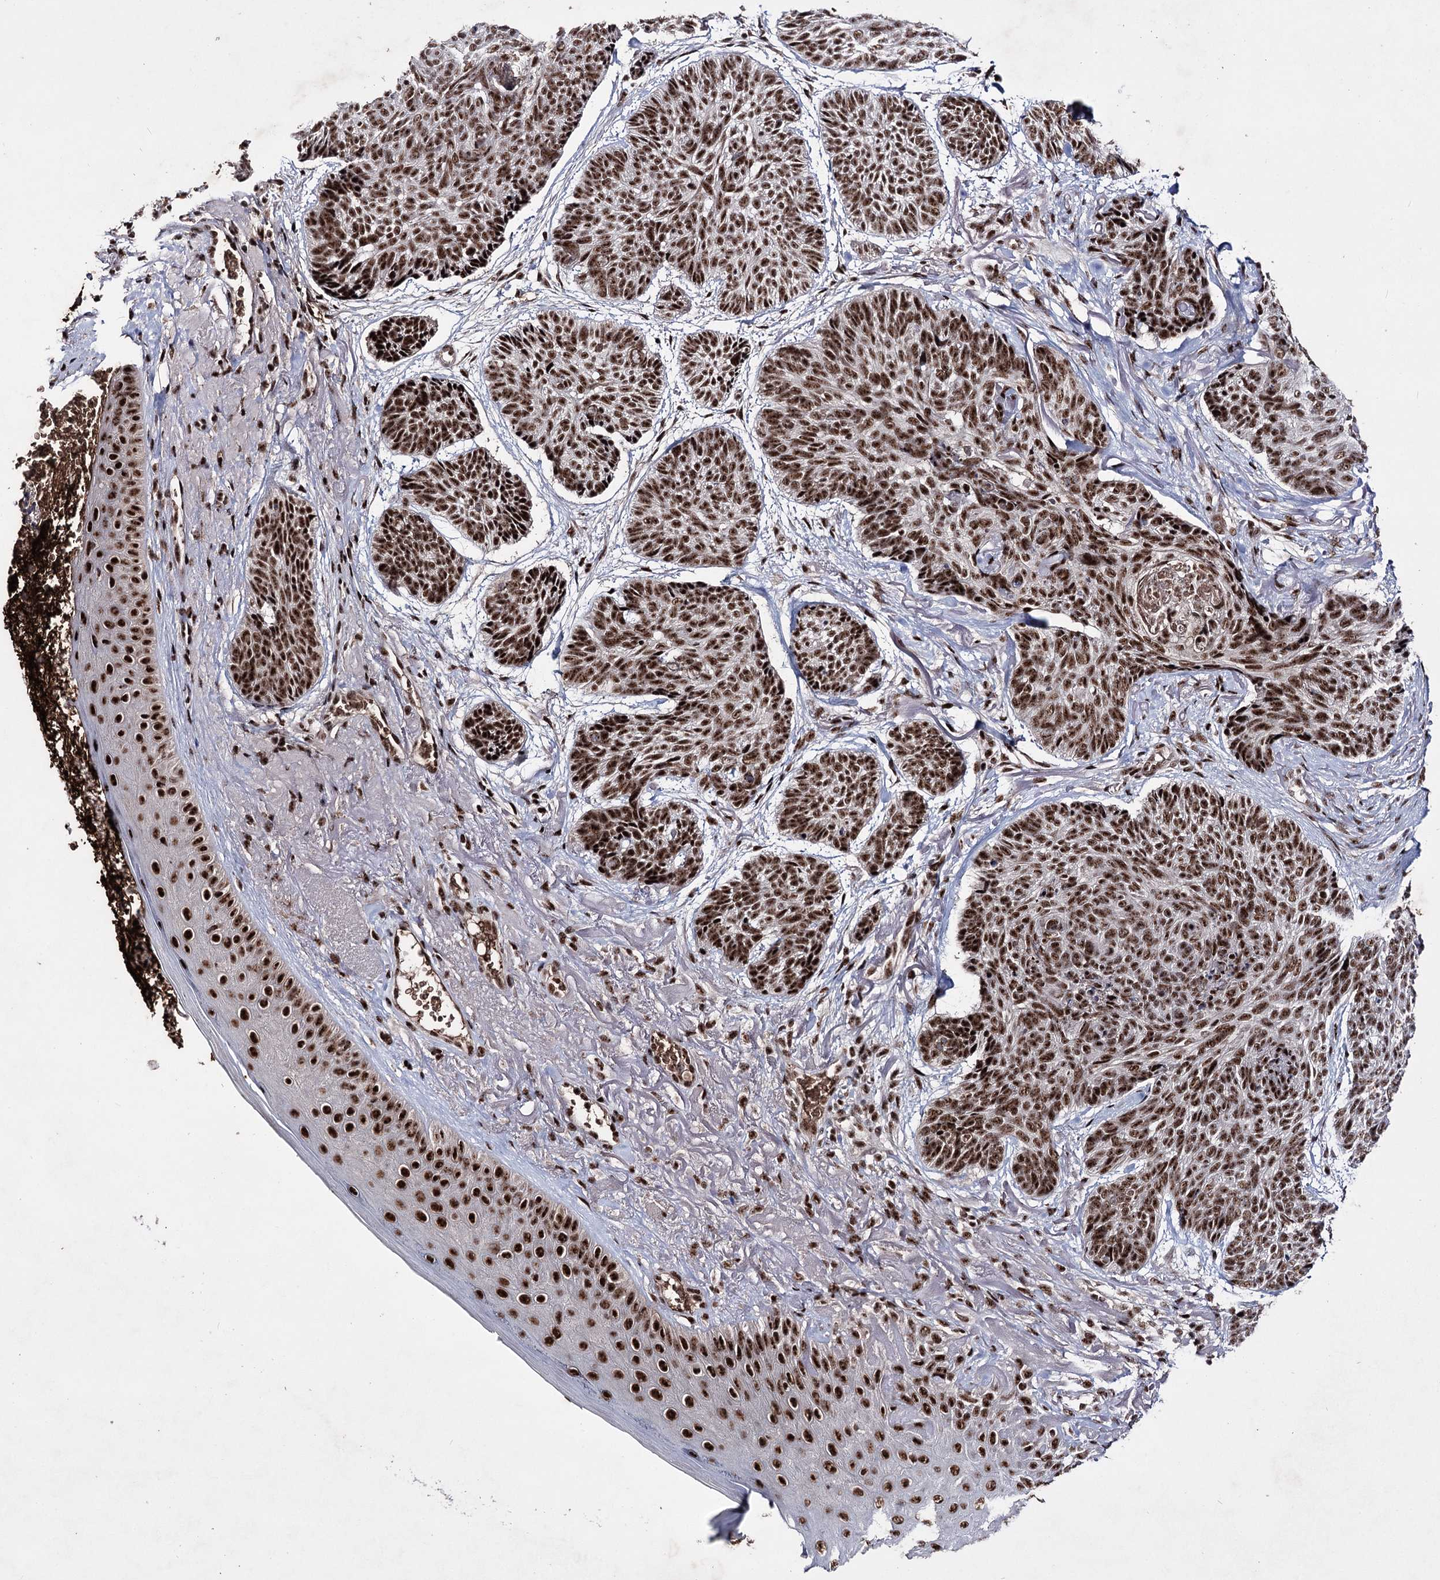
{"staining": {"intensity": "strong", "quantity": ">75%", "location": "nuclear"}, "tissue": "skin cancer", "cell_type": "Tumor cells", "image_type": "cancer", "snomed": [{"axis": "morphology", "description": "Normal tissue, NOS"}, {"axis": "morphology", "description": "Basal cell carcinoma"}, {"axis": "topography", "description": "Skin"}], "caption": "IHC micrograph of skin cancer stained for a protein (brown), which exhibits high levels of strong nuclear positivity in about >75% of tumor cells.", "gene": "PRPF40A", "patient": {"sex": "male", "age": 66}}